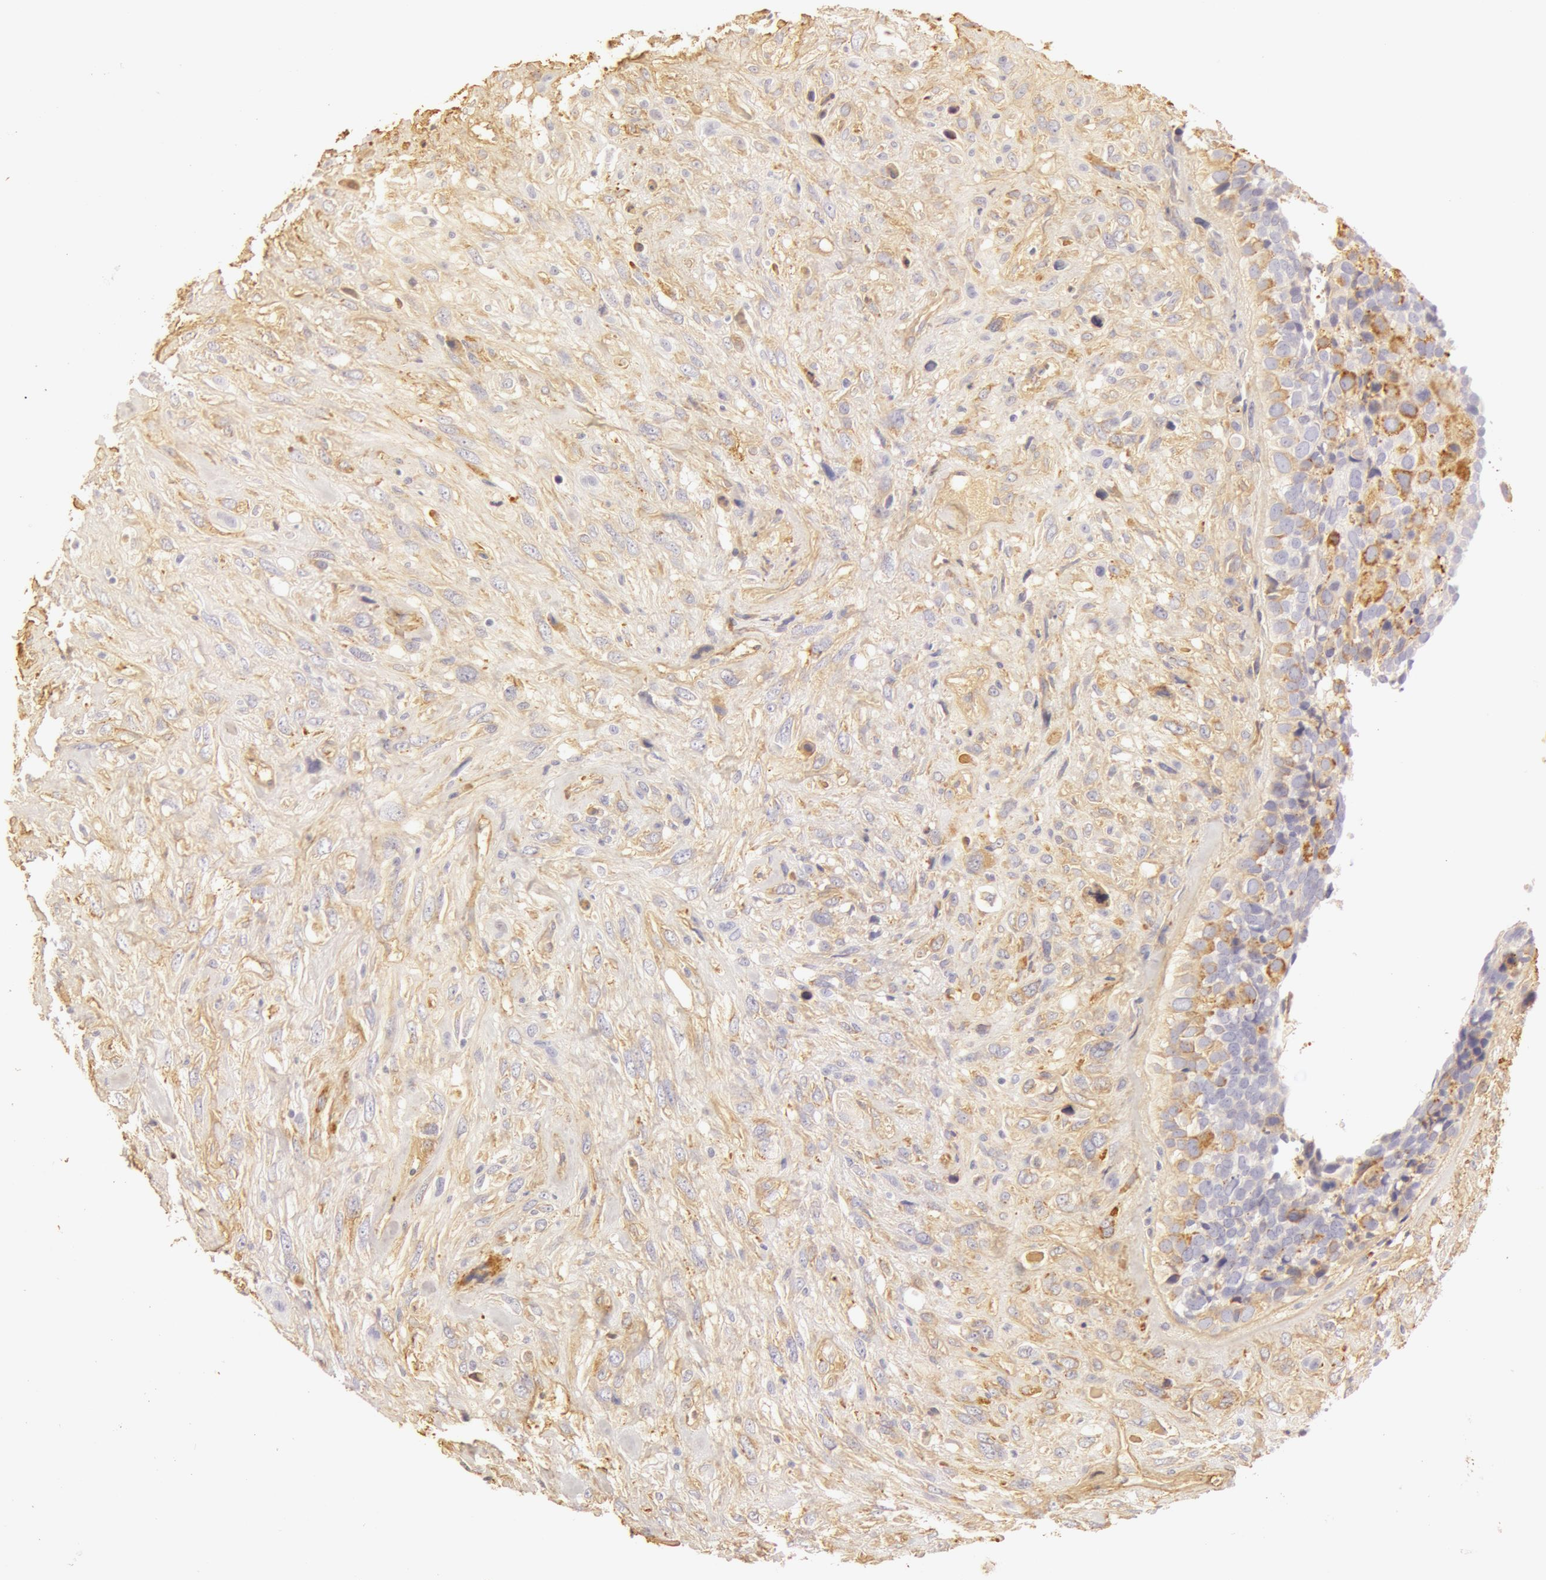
{"staining": {"intensity": "weak", "quantity": ">75%", "location": "cytoplasmic/membranous"}, "tissue": "breast cancer", "cell_type": "Tumor cells", "image_type": "cancer", "snomed": [{"axis": "morphology", "description": "Neoplasm, malignant, NOS"}, {"axis": "topography", "description": "Breast"}], "caption": "Immunohistochemistry image of neoplastic tissue: human neoplasm (malignant) (breast) stained using immunohistochemistry (IHC) demonstrates low levels of weak protein expression localized specifically in the cytoplasmic/membranous of tumor cells, appearing as a cytoplasmic/membranous brown color.", "gene": "COL4A1", "patient": {"sex": "female", "age": 50}}